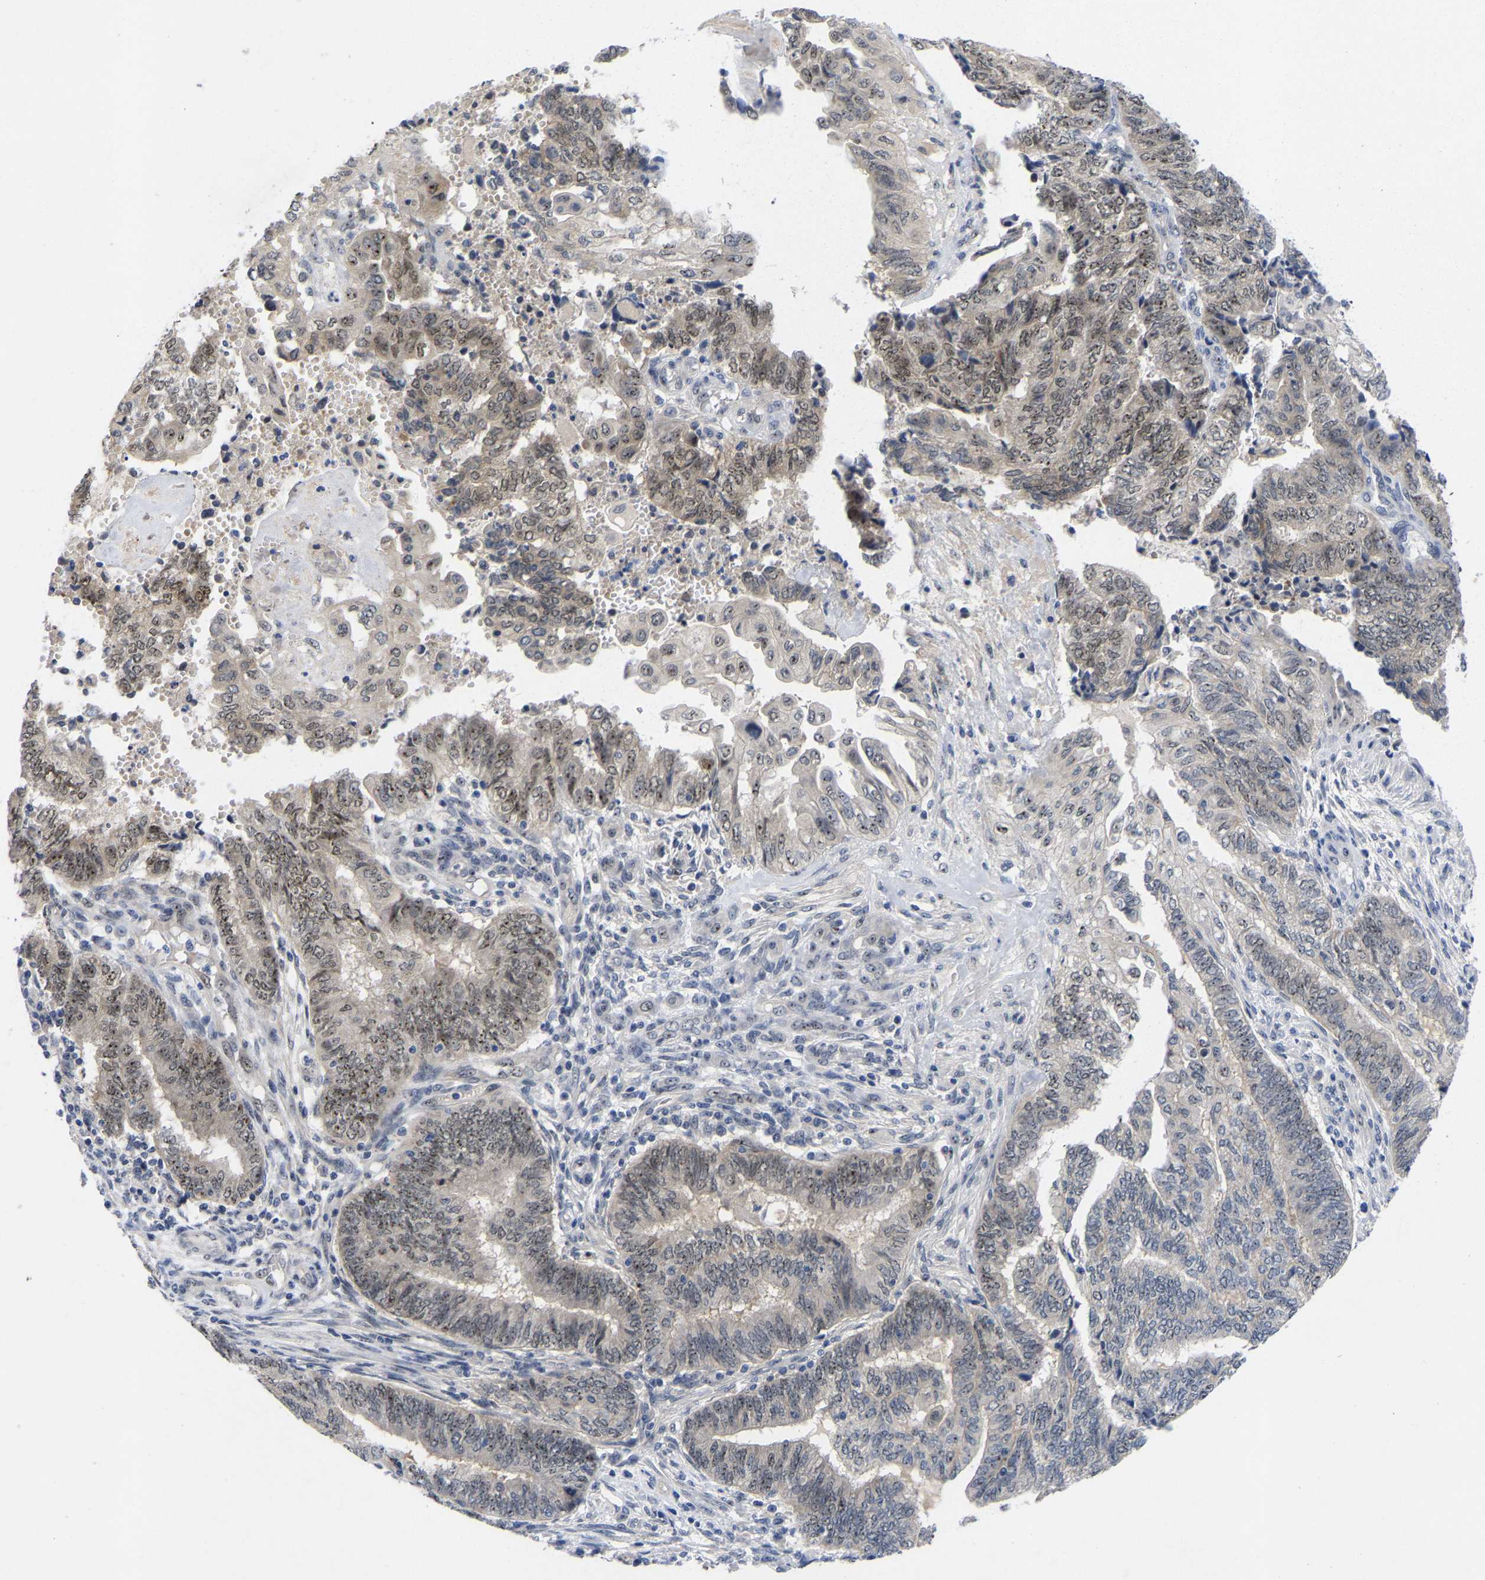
{"staining": {"intensity": "moderate", "quantity": "<25%", "location": "nuclear"}, "tissue": "endometrial cancer", "cell_type": "Tumor cells", "image_type": "cancer", "snomed": [{"axis": "morphology", "description": "Adenocarcinoma, NOS"}, {"axis": "topography", "description": "Uterus"}, {"axis": "topography", "description": "Endometrium"}], "caption": "Human endometrial adenocarcinoma stained with a protein marker demonstrates moderate staining in tumor cells.", "gene": "NLE1", "patient": {"sex": "female", "age": 70}}